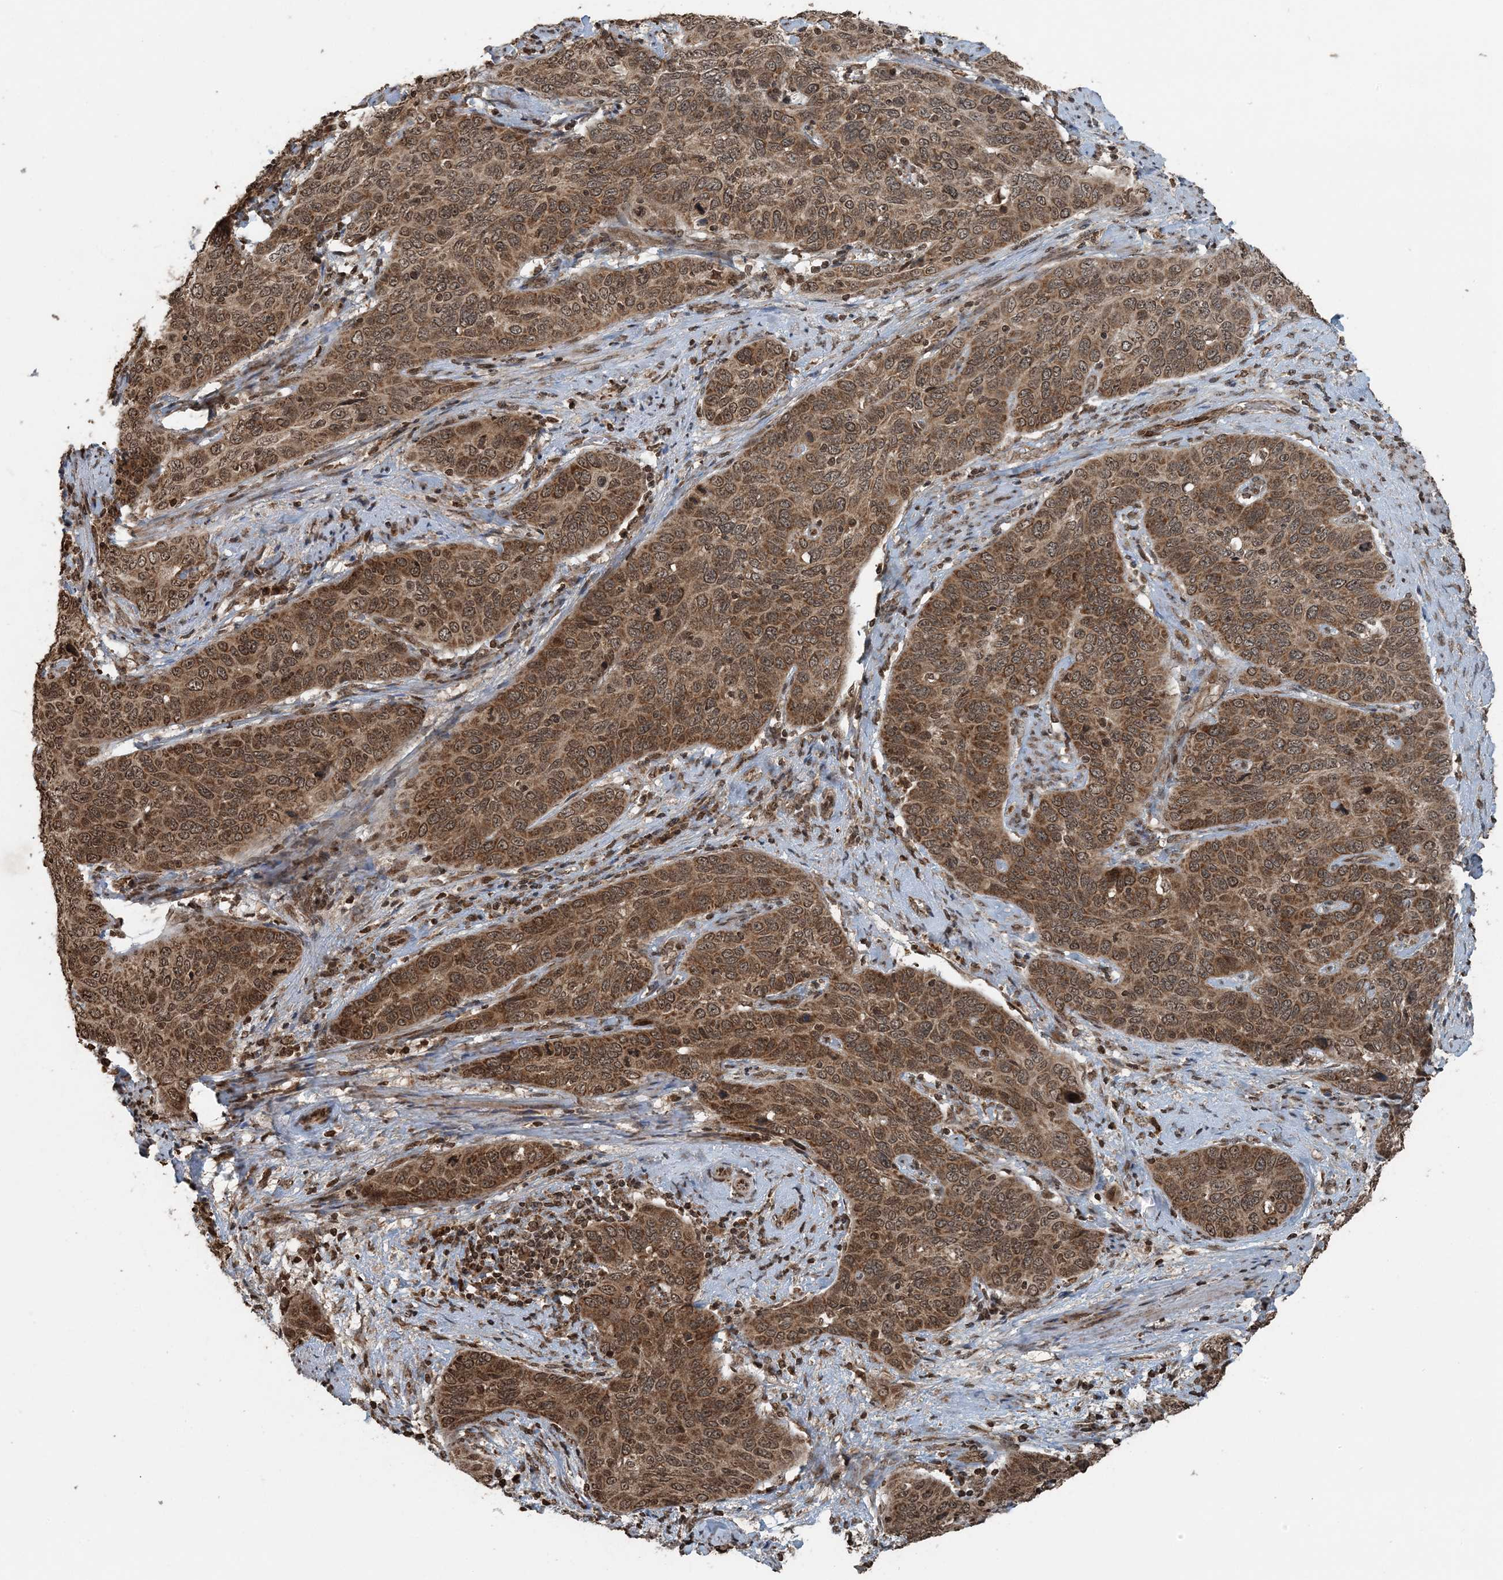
{"staining": {"intensity": "moderate", "quantity": ">75%", "location": "cytoplasmic/membranous,nuclear"}, "tissue": "cervical cancer", "cell_type": "Tumor cells", "image_type": "cancer", "snomed": [{"axis": "morphology", "description": "Squamous cell carcinoma, NOS"}, {"axis": "topography", "description": "Cervix"}], "caption": "Protein staining demonstrates moderate cytoplasmic/membranous and nuclear expression in approximately >75% of tumor cells in cervical cancer (squamous cell carcinoma).", "gene": "ZFAND2B", "patient": {"sex": "female", "age": 60}}